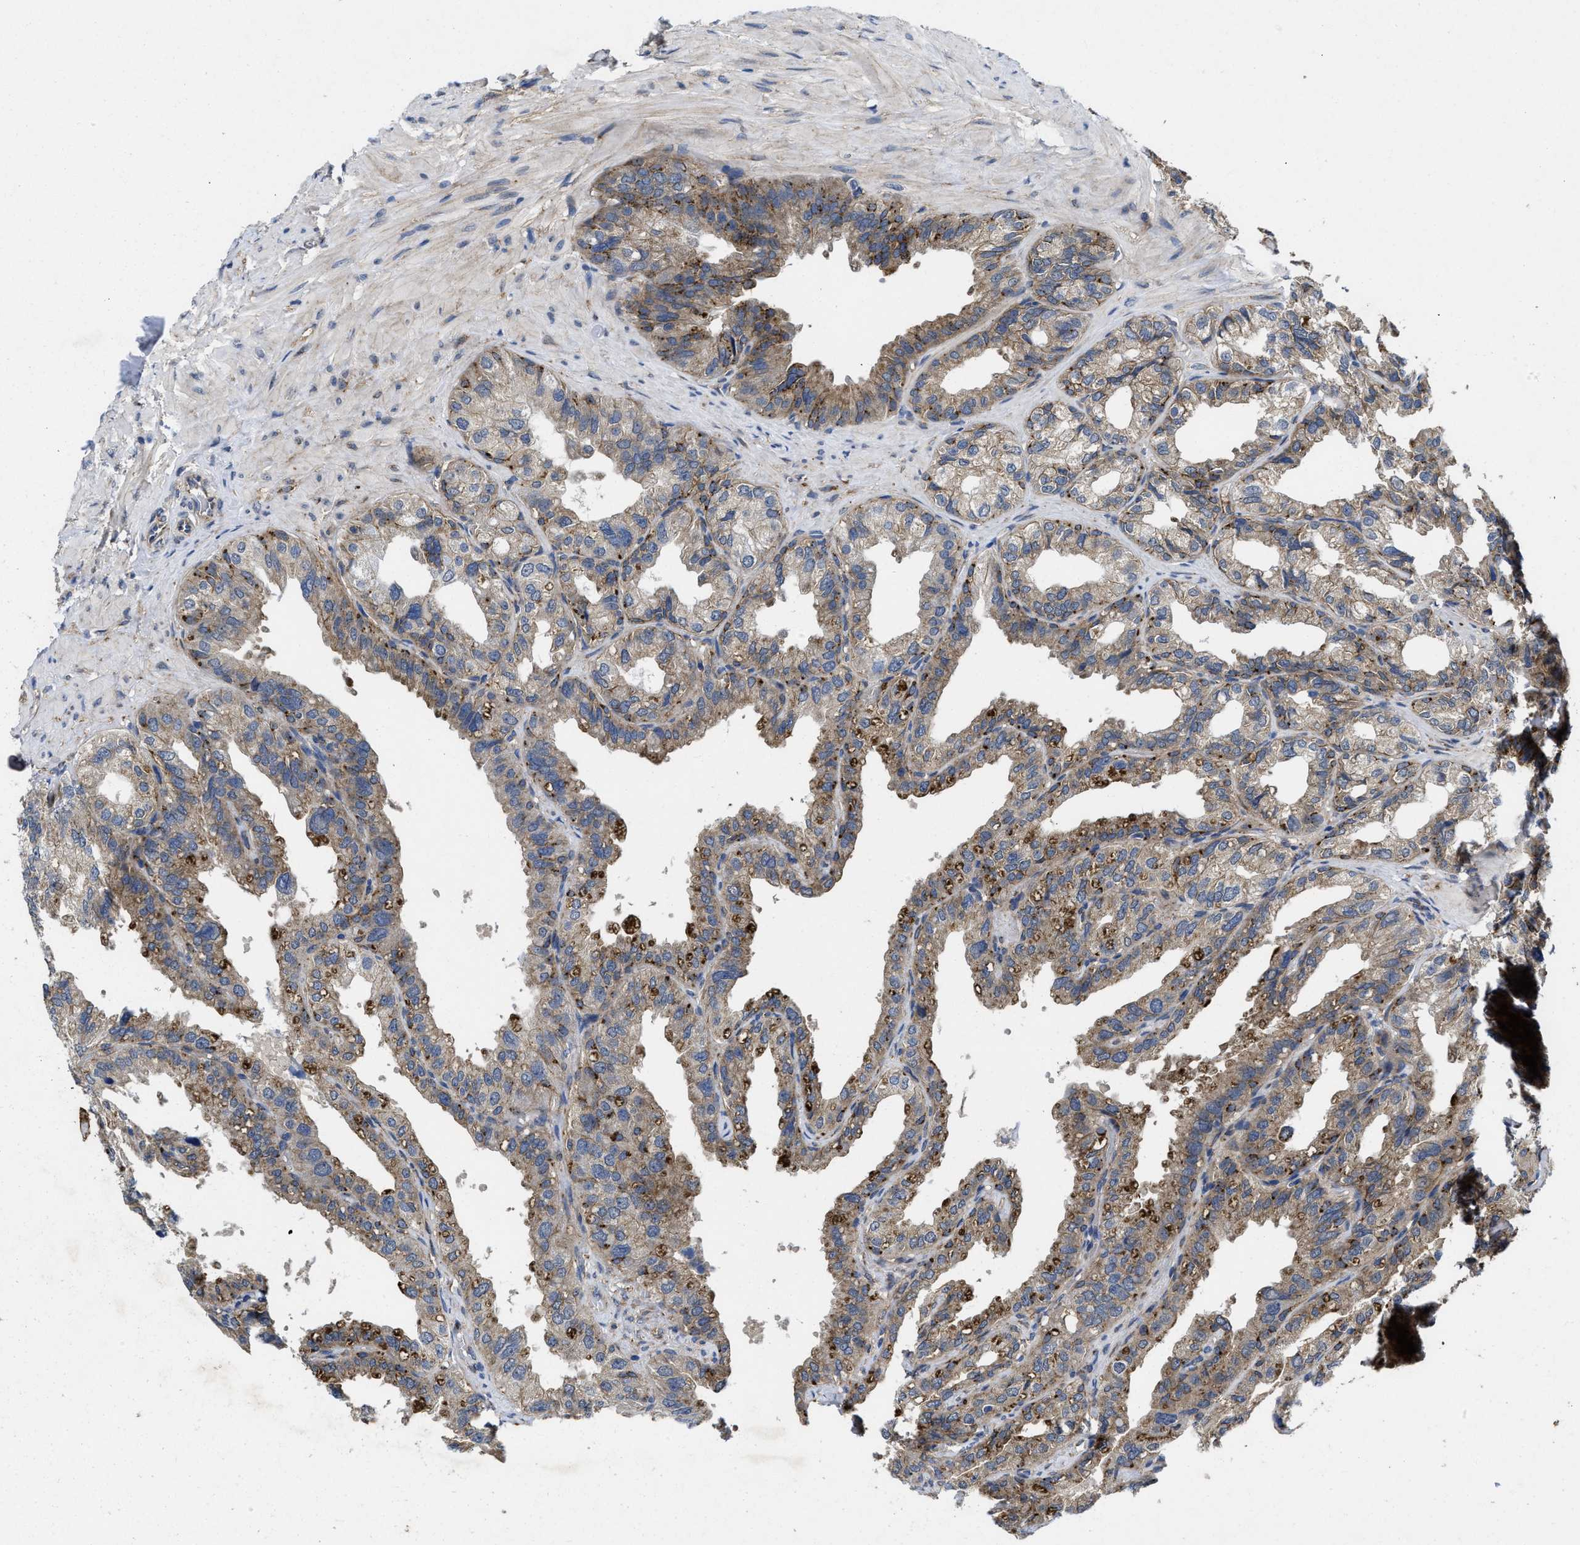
{"staining": {"intensity": "moderate", "quantity": "25%-75%", "location": "cytoplasmic/membranous"}, "tissue": "seminal vesicle", "cell_type": "Glandular cells", "image_type": "normal", "snomed": [{"axis": "morphology", "description": "Normal tissue, NOS"}, {"axis": "topography", "description": "Seminal veicle"}], "caption": "The immunohistochemical stain shows moderate cytoplasmic/membranous positivity in glandular cells of benign seminal vesicle.", "gene": "PKD2", "patient": {"sex": "male", "age": 68}}